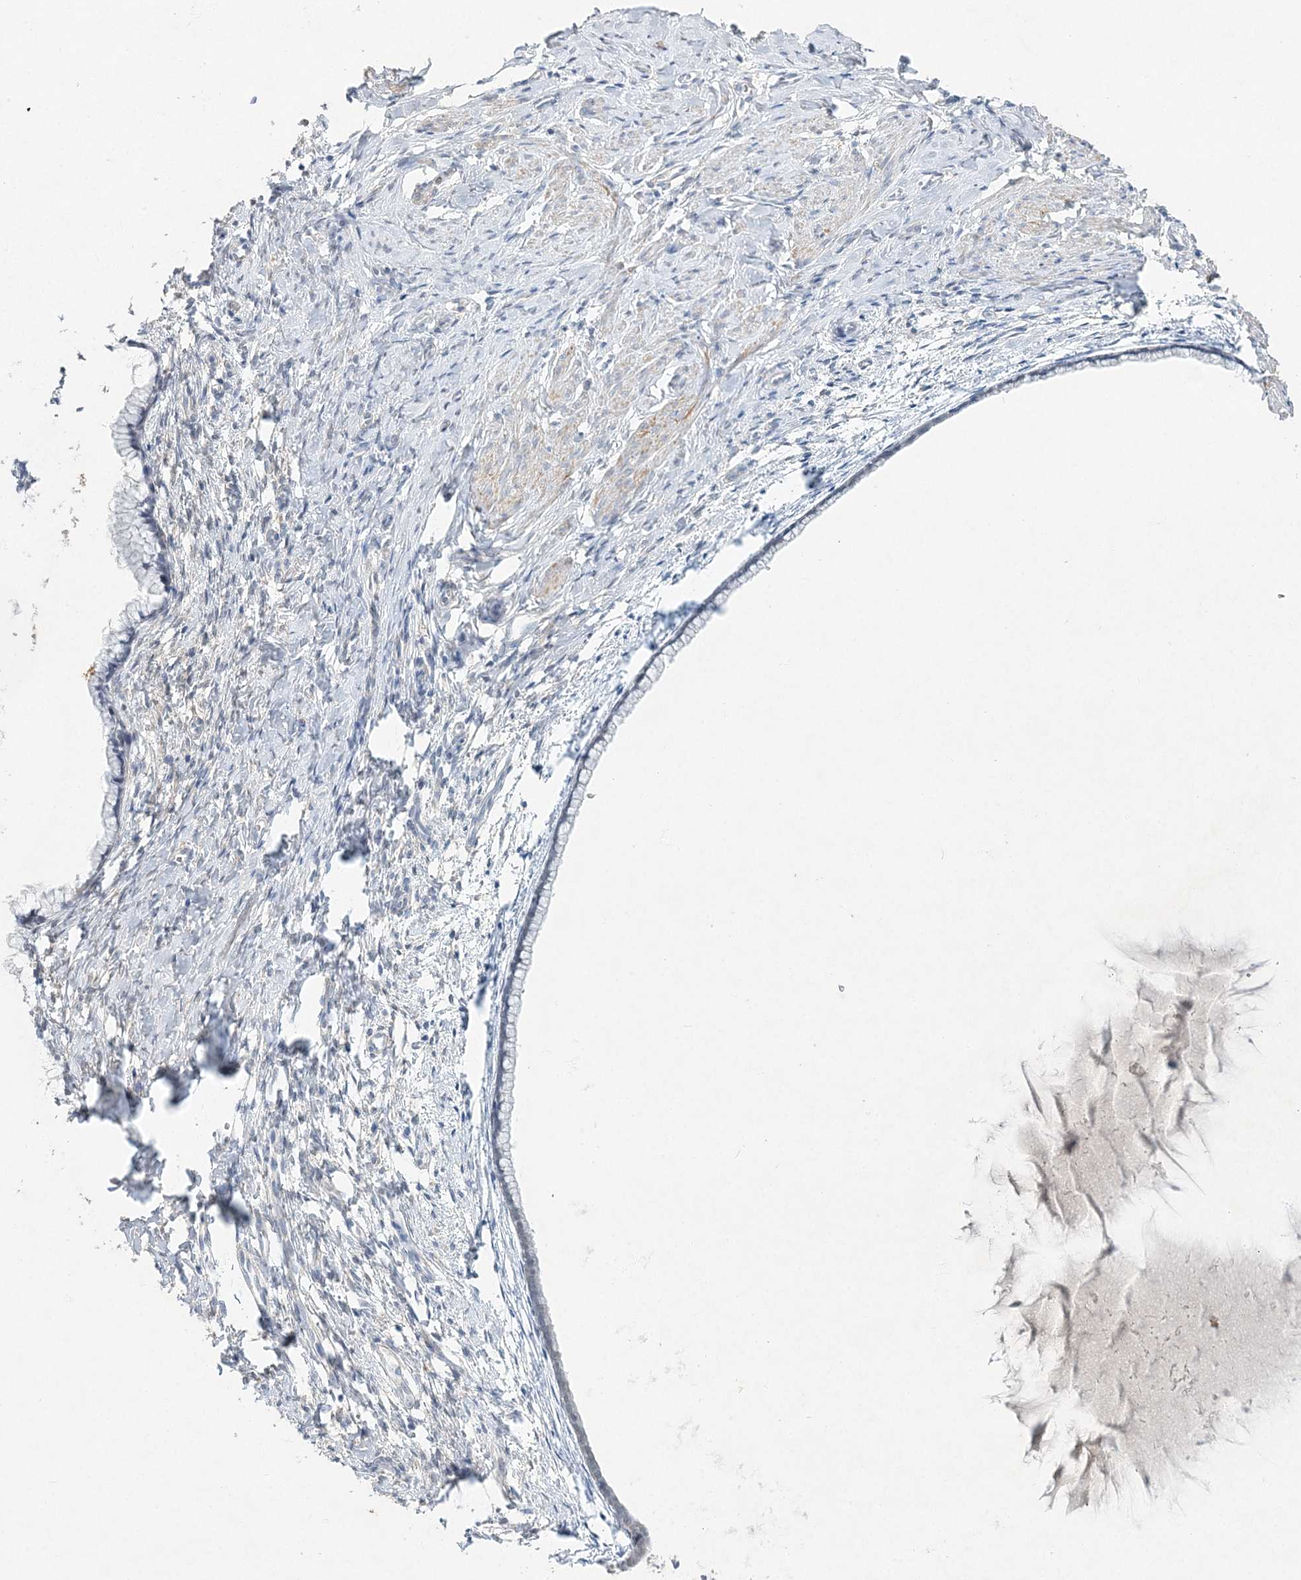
{"staining": {"intensity": "weak", "quantity": "<25%", "location": "cytoplasmic/membranous"}, "tissue": "cervix", "cell_type": "Glandular cells", "image_type": "normal", "snomed": [{"axis": "morphology", "description": "Normal tissue, NOS"}, {"axis": "topography", "description": "Cervix"}], "caption": "Protein analysis of benign cervix demonstrates no significant staining in glandular cells. The staining was performed using DAB to visualize the protein expression in brown, while the nuclei were stained in blue with hematoxylin (Magnification: 20x).", "gene": "MAT2B", "patient": {"sex": "female", "age": 75}}